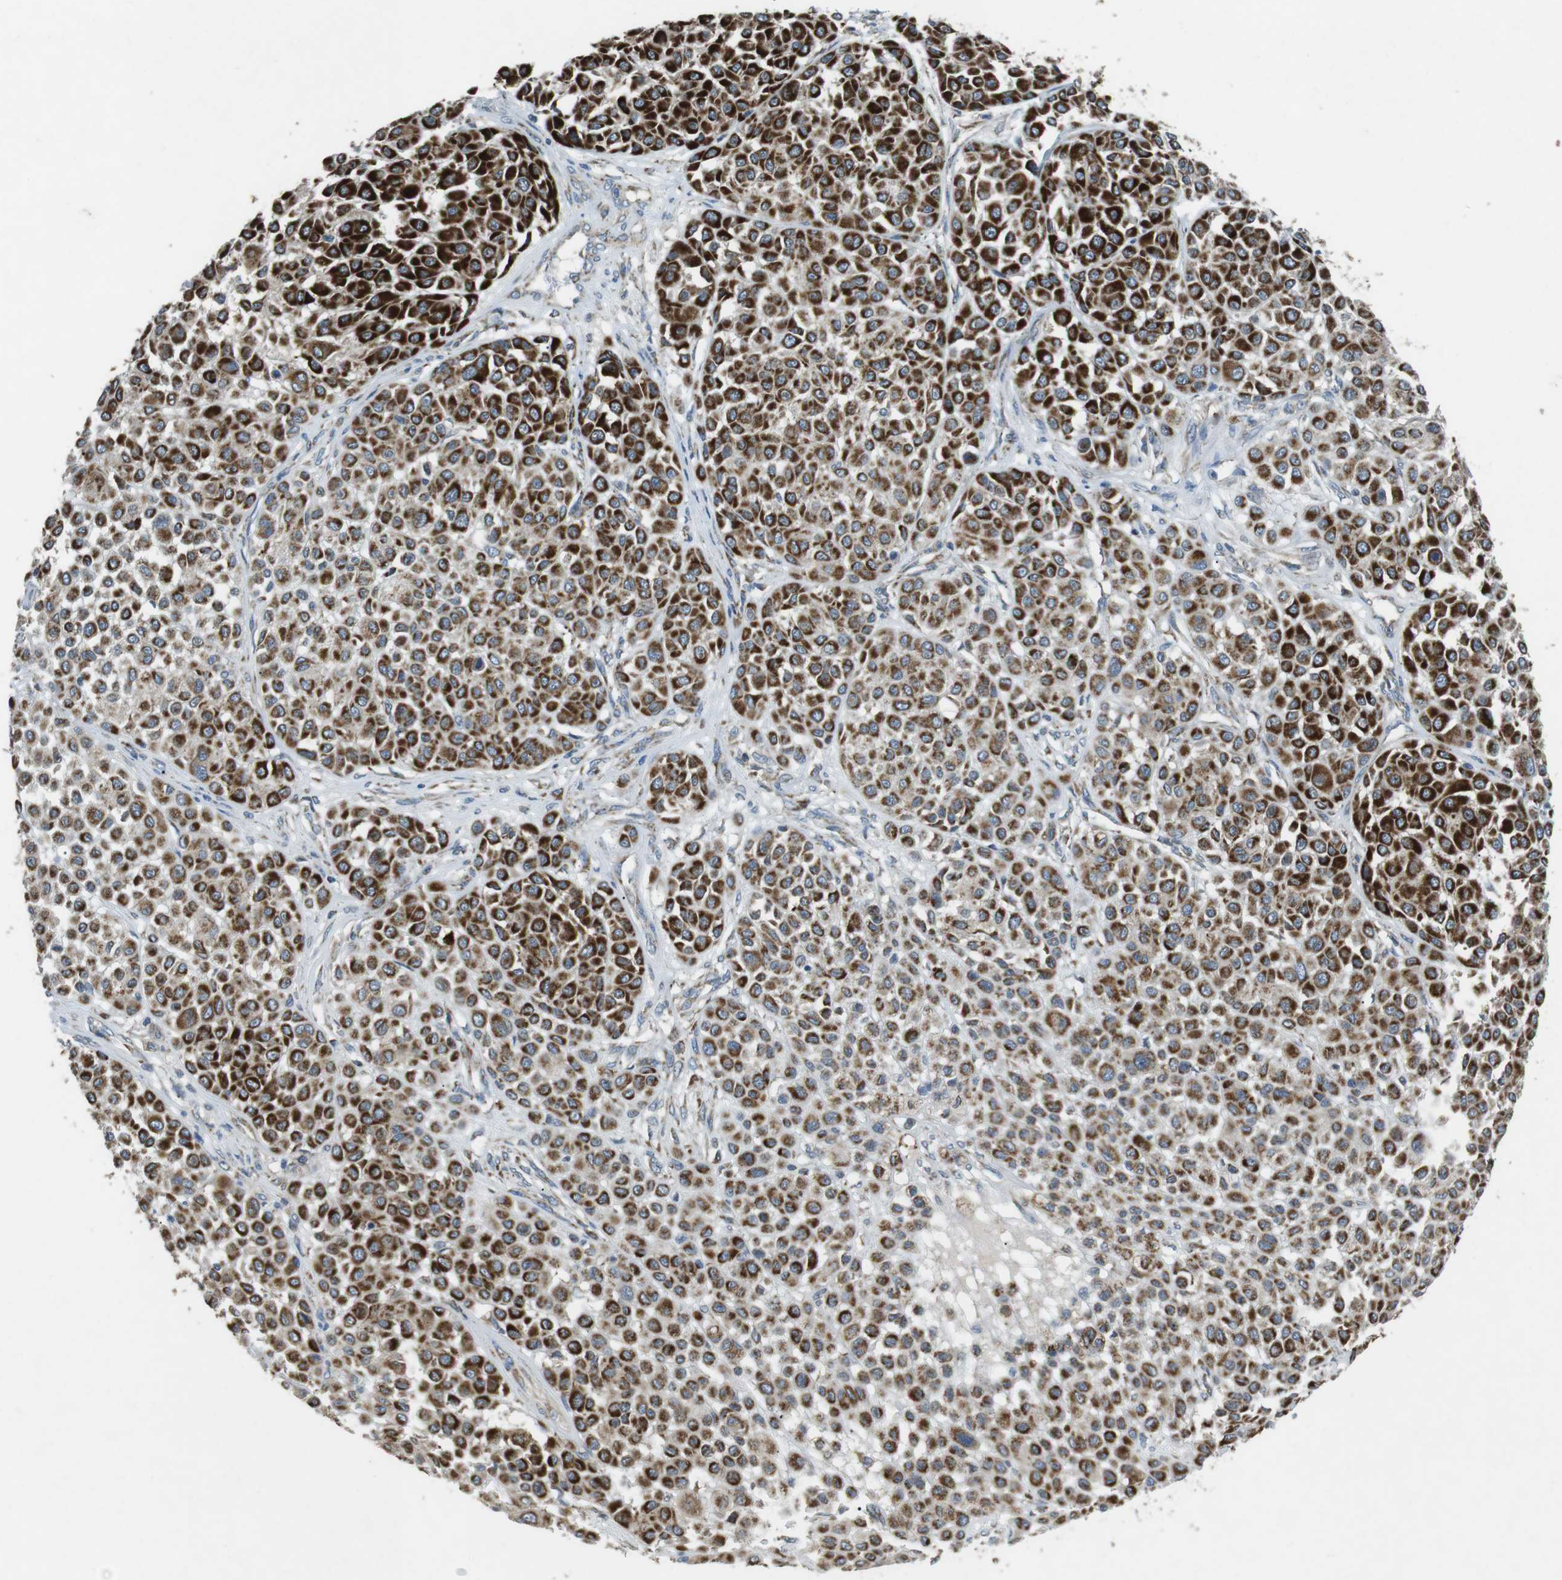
{"staining": {"intensity": "strong", "quantity": ">75%", "location": "cytoplasmic/membranous"}, "tissue": "melanoma", "cell_type": "Tumor cells", "image_type": "cancer", "snomed": [{"axis": "morphology", "description": "Malignant melanoma, Metastatic site"}, {"axis": "topography", "description": "Soft tissue"}], "caption": "The immunohistochemical stain shows strong cytoplasmic/membranous expression in tumor cells of malignant melanoma (metastatic site) tissue.", "gene": "BACE1", "patient": {"sex": "male", "age": 41}}